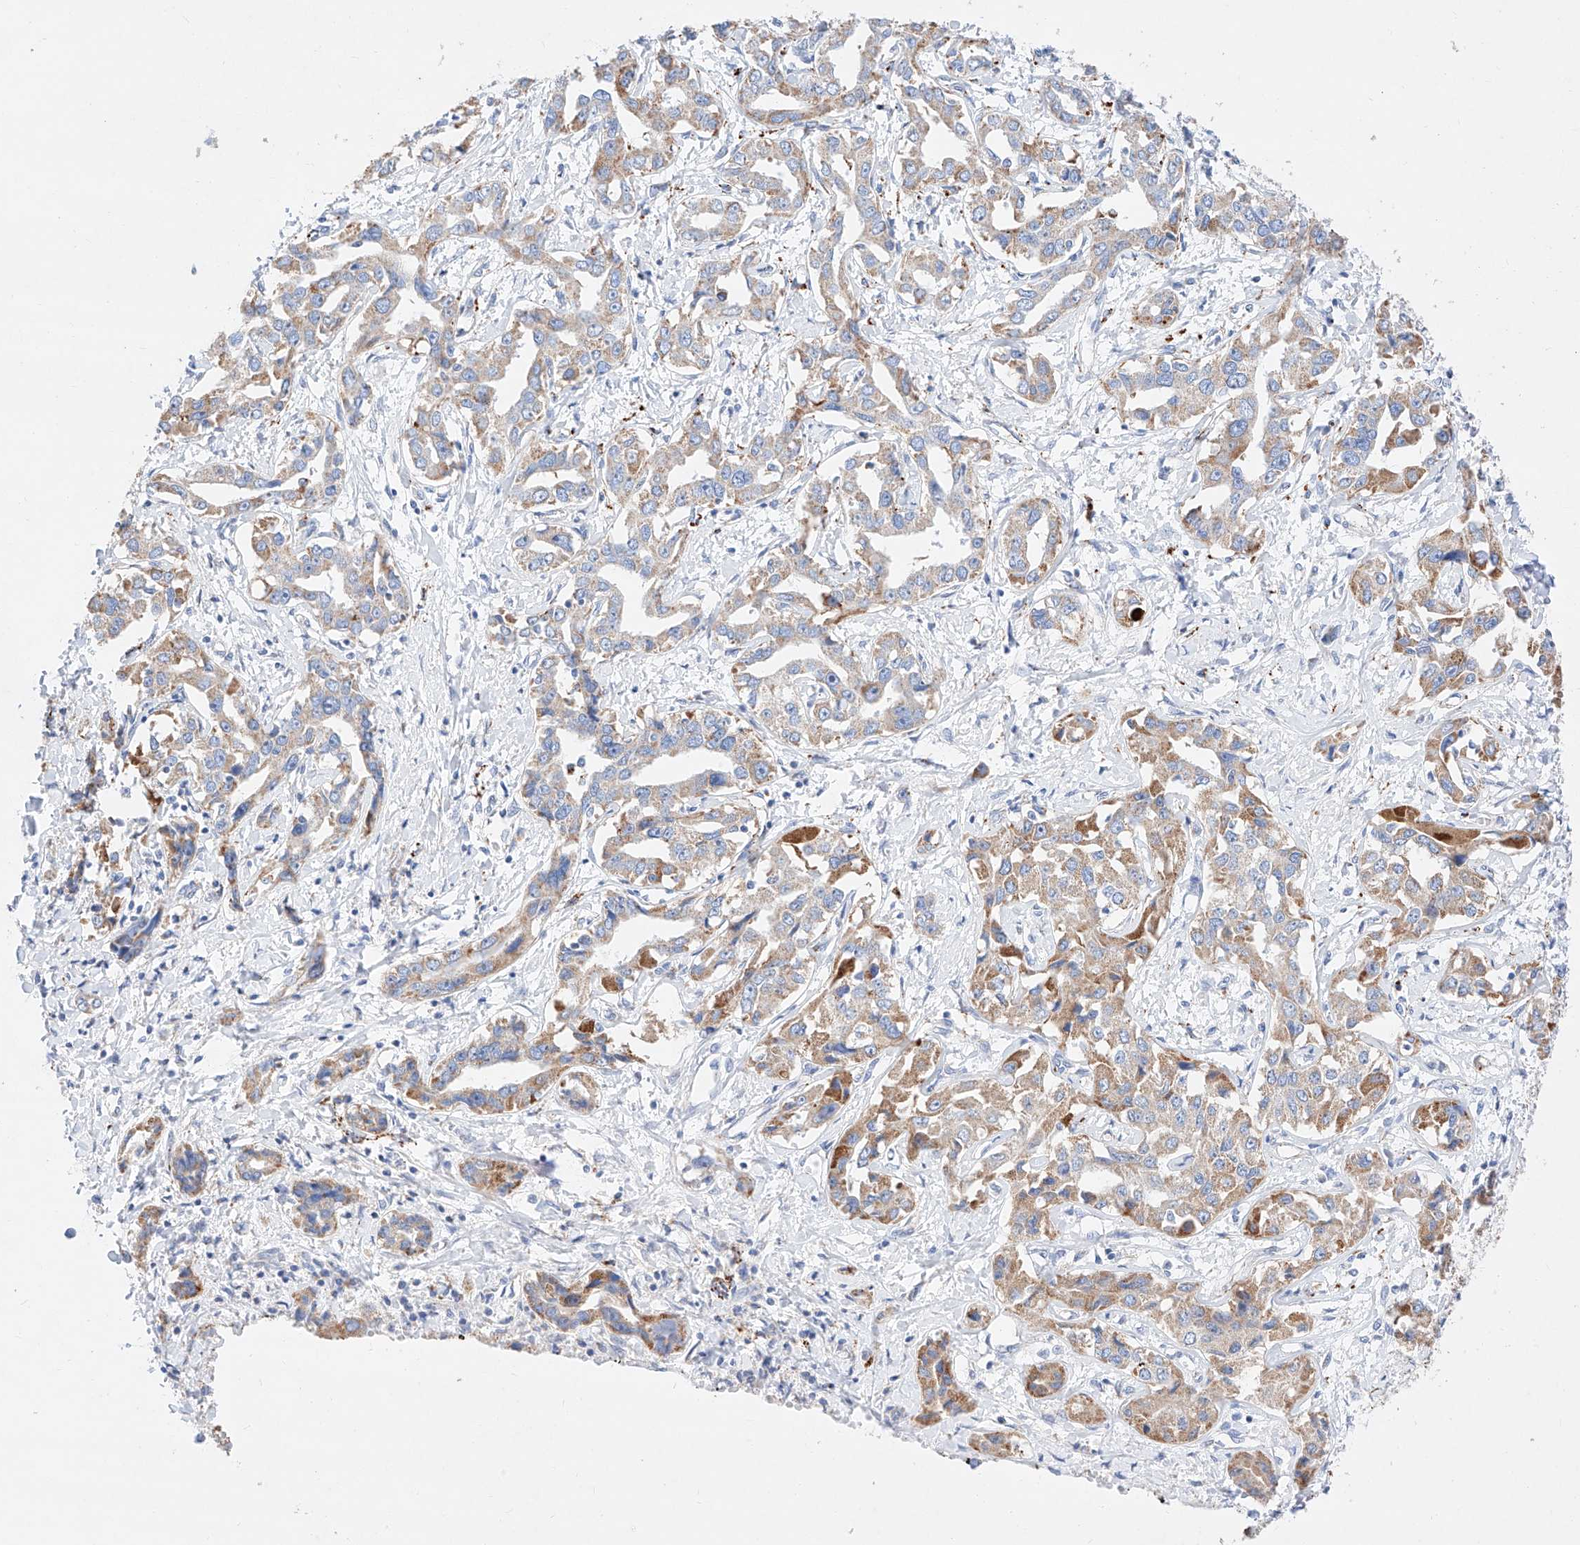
{"staining": {"intensity": "weak", "quantity": "25%-75%", "location": "cytoplasmic/membranous"}, "tissue": "liver cancer", "cell_type": "Tumor cells", "image_type": "cancer", "snomed": [{"axis": "morphology", "description": "Cholangiocarcinoma"}, {"axis": "topography", "description": "Liver"}], "caption": "Liver cancer was stained to show a protein in brown. There is low levels of weak cytoplasmic/membranous positivity in about 25%-75% of tumor cells. (brown staining indicates protein expression, while blue staining denotes nuclei).", "gene": "C6orf62", "patient": {"sex": "male", "age": 59}}